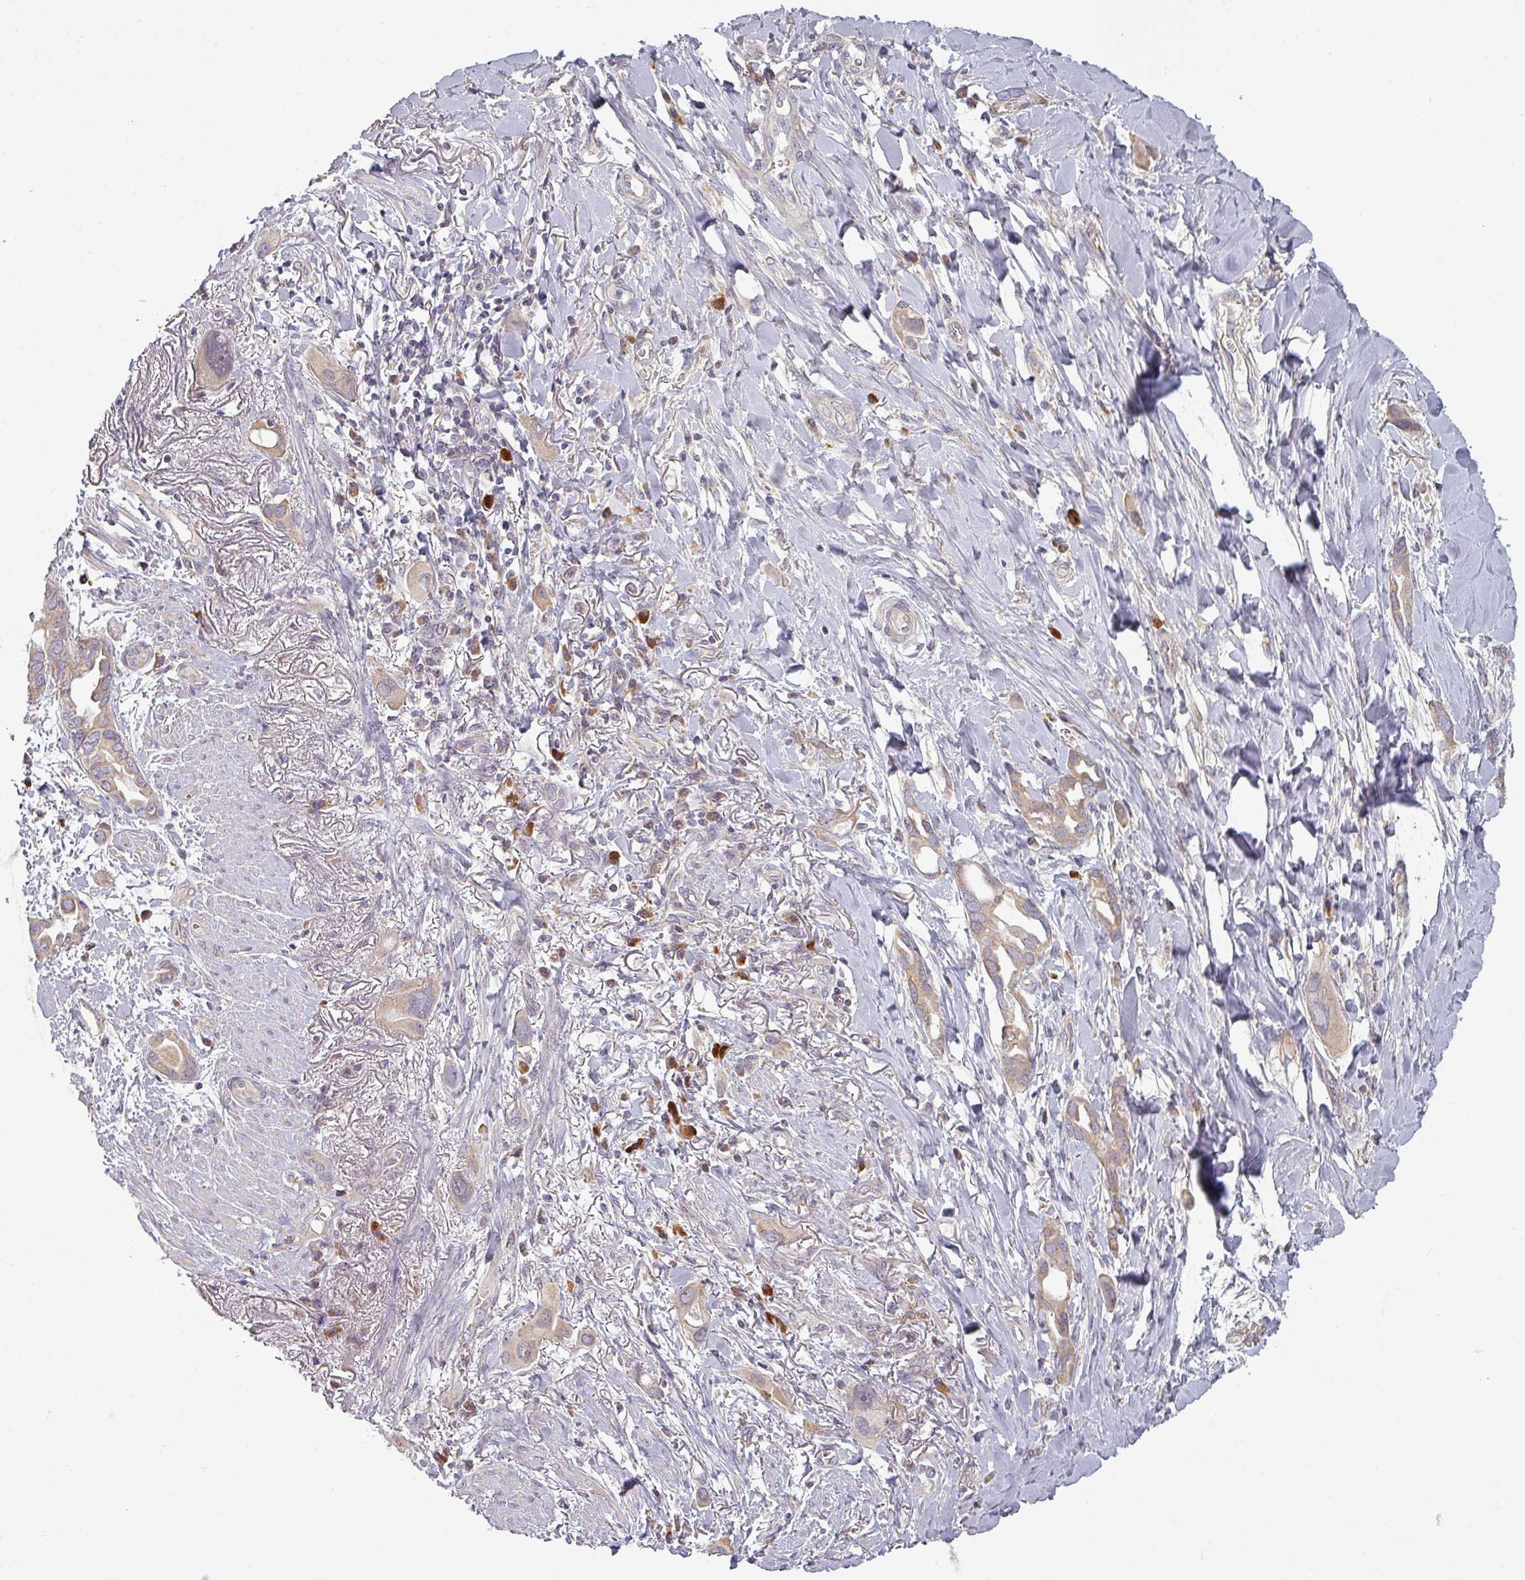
{"staining": {"intensity": "weak", "quantity": ">75%", "location": "cytoplasmic/membranous"}, "tissue": "lung cancer", "cell_type": "Tumor cells", "image_type": "cancer", "snomed": [{"axis": "morphology", "description": "Adenocarcinoma, NOS"}, {"axis": "topography", "description": "Lung"}], "caption": "Human lung cancer (adenocarcinoma) stained with a brown dye demonstrates weak cytoplasmic/membranous positive staining in about >75% of tumor cells.", "gene": "PLEKHJ1", "patient": {"sex": "male", "age": 76}}